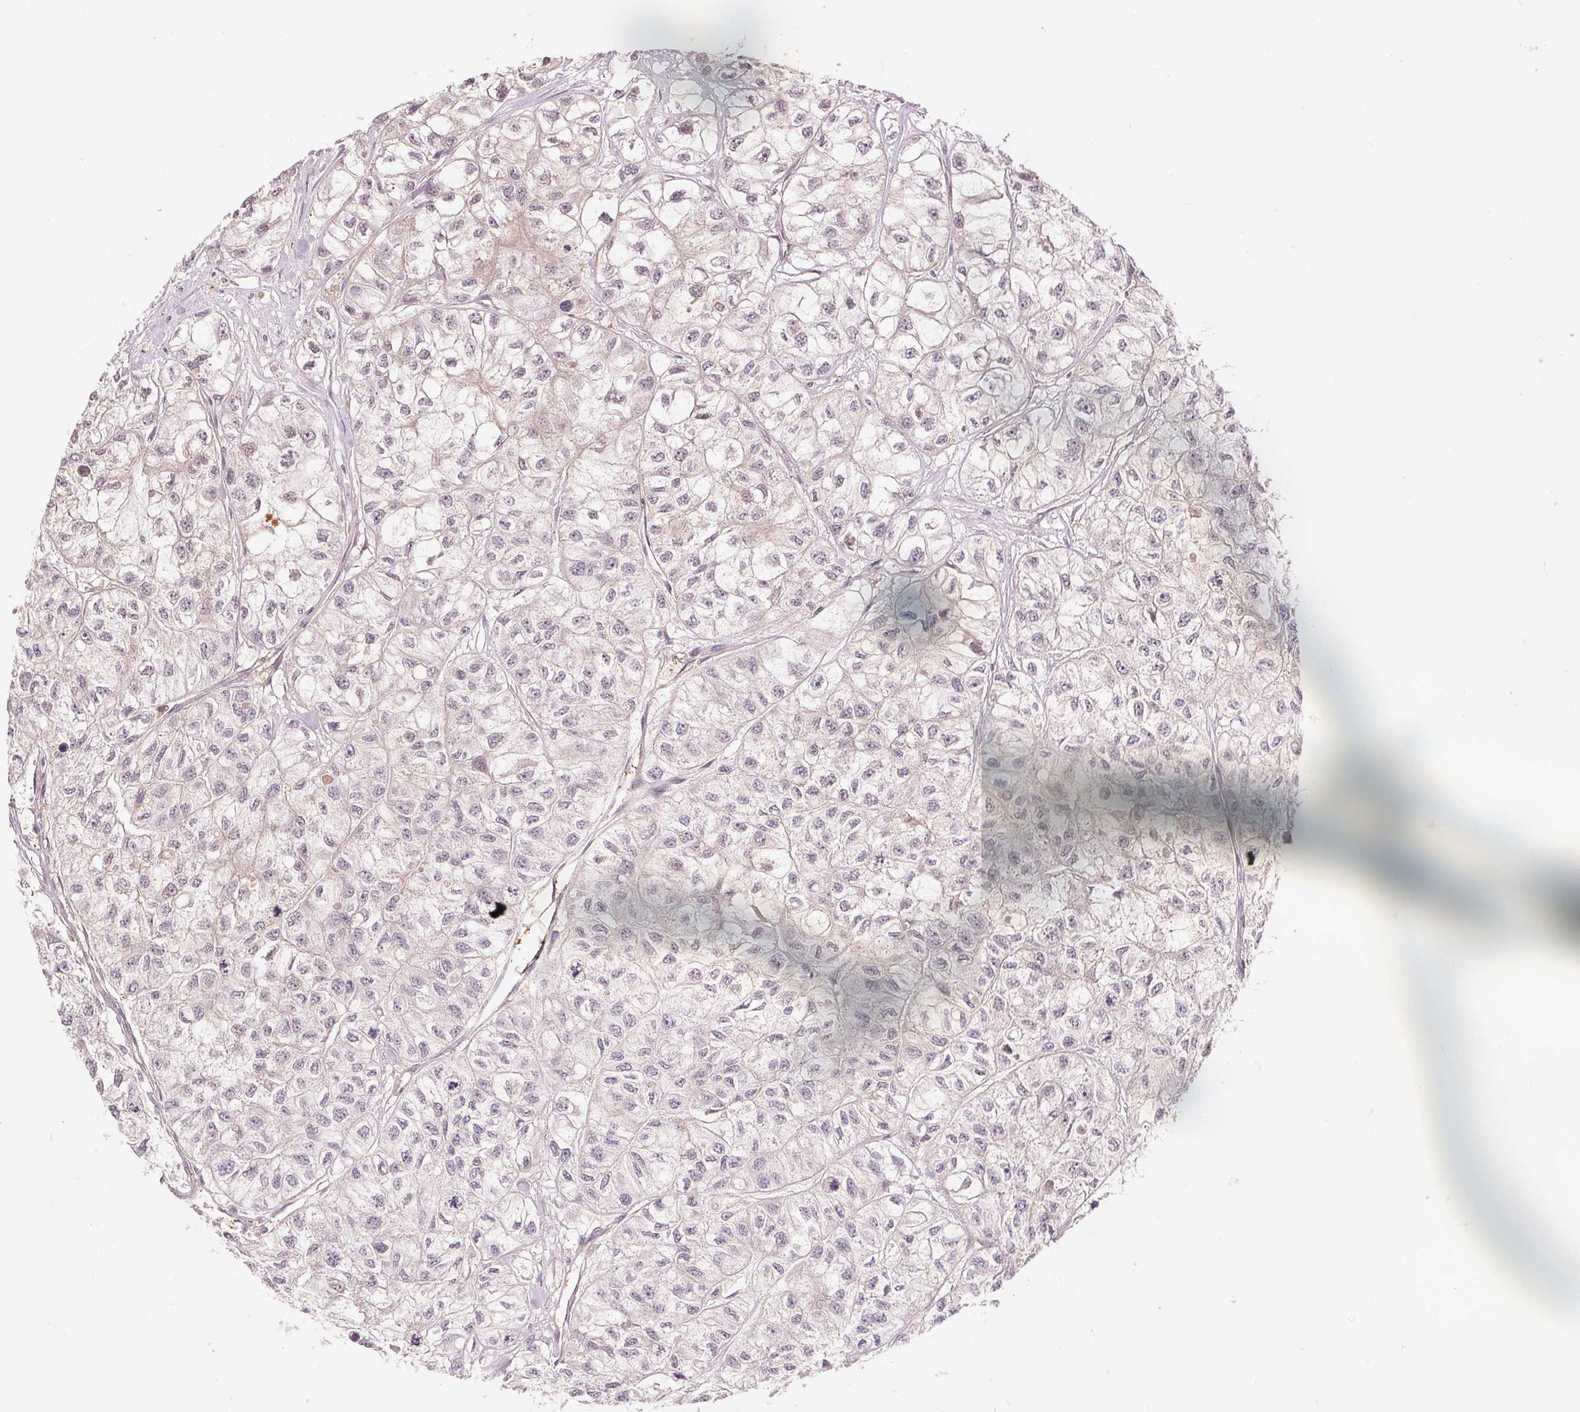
{"staining": {"intensity": "negative", "quantity": "none", "location": "none"}, "tissue": "renal cancer", "cell_type": "Tumor cells", "image_type": "cancer", "snomed": [{"axis": "morphology", "description": "Adenocarcinoma, NOS"}, {"axis": "topography", "description": "Kidney"}], "caption": "Tumor cells show no significant protein positivity in renal cancer.", "gene": "TMEM273", "patient": {"sex": "male", "age": 56}}